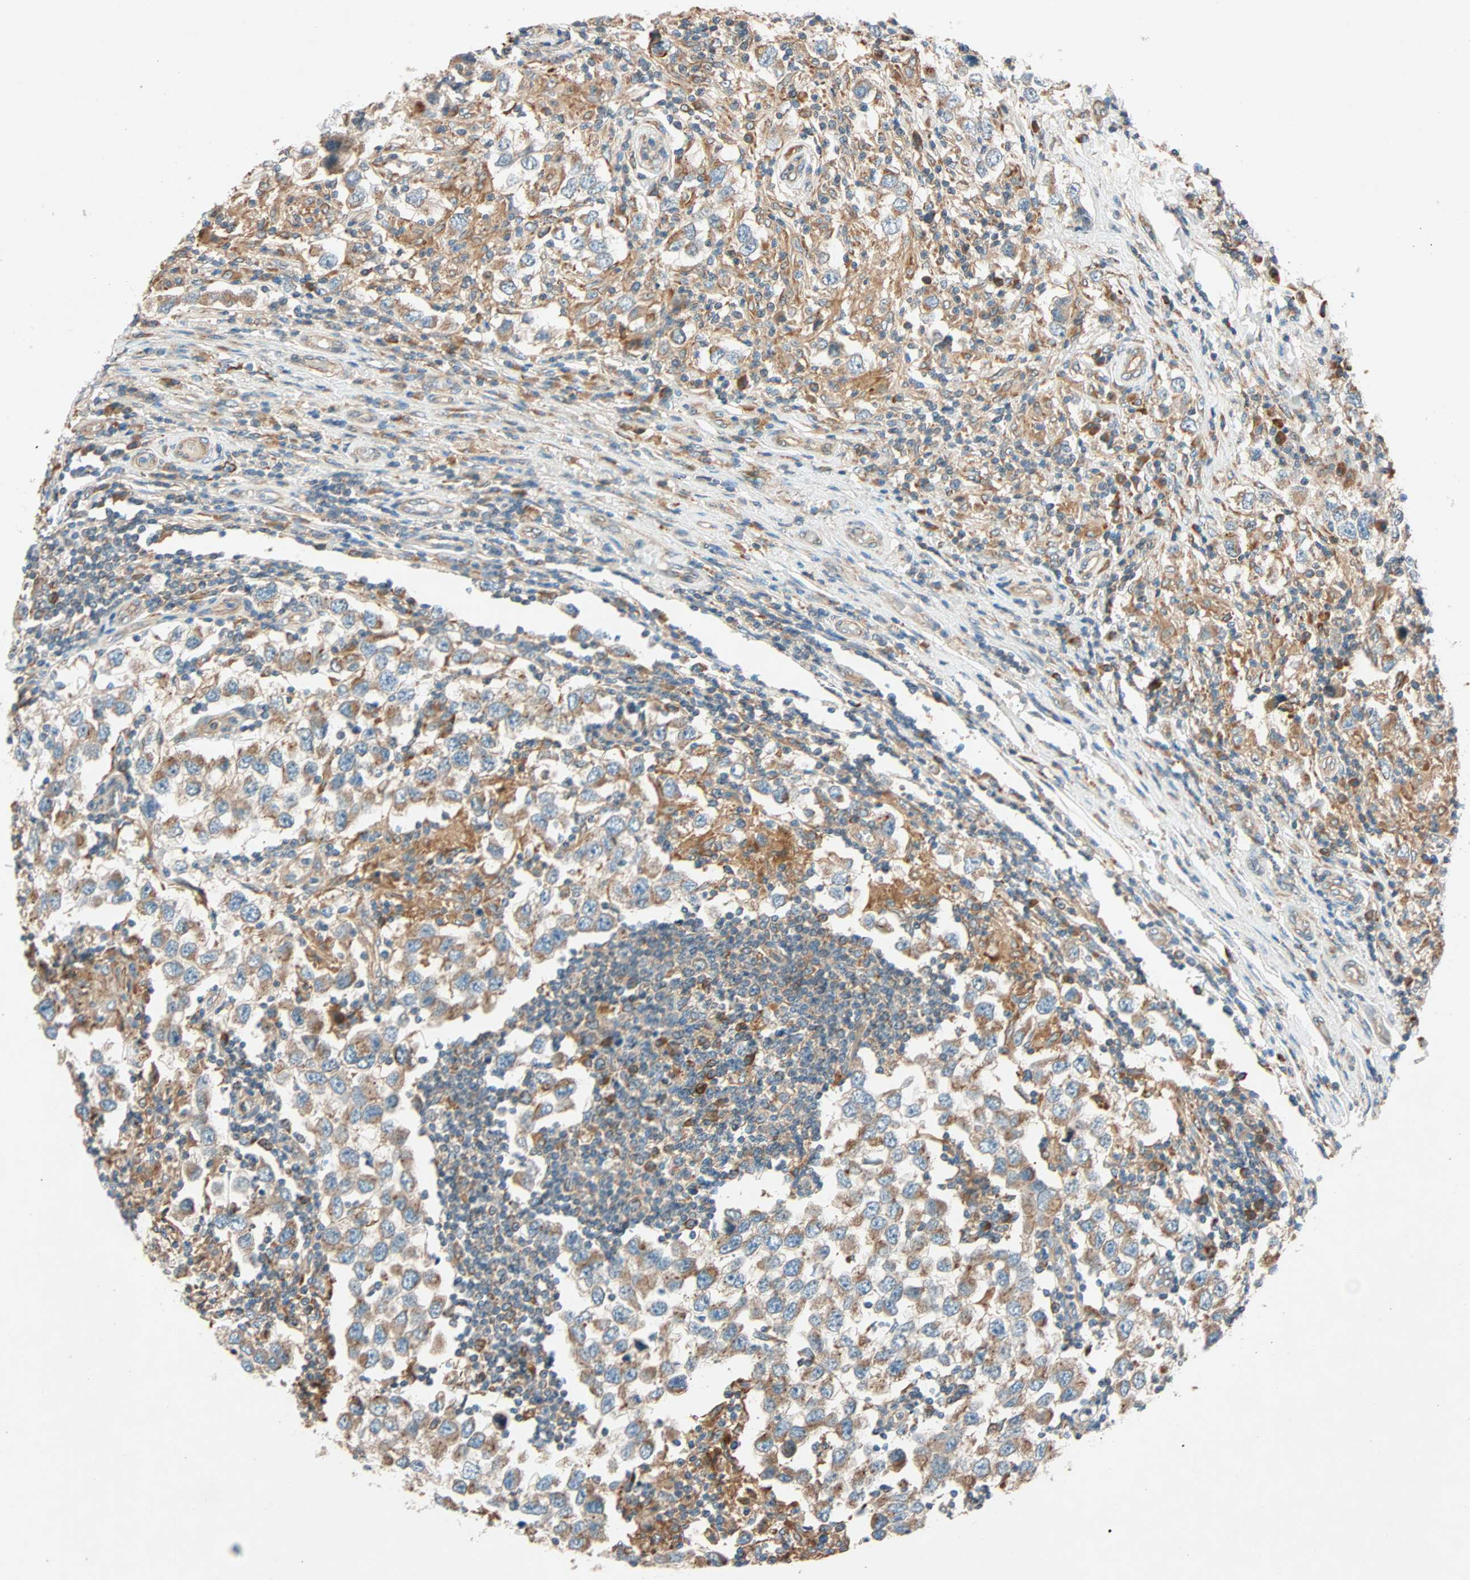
{"staining": {"intensity": "moderate", "quantity": ">75%", "location": "cytoplasmic/membranous"}, "tissue": "testis cancer", "cell_type": "Tumor cells", "image_type": "cancer", "snomed": [{"axis": "morphology", "description": "Carcinoma, Embryonal, NOS"}, {"axis": "topography", "description": "Testis"}], "caption": "This is a micrograph of IHC staining of testis cancer, which shows moderate expression in the cytoplasmic/membranous of tumor cells.", "gene": "PHYH", "patient": {"sex": "male", "age": 21}}